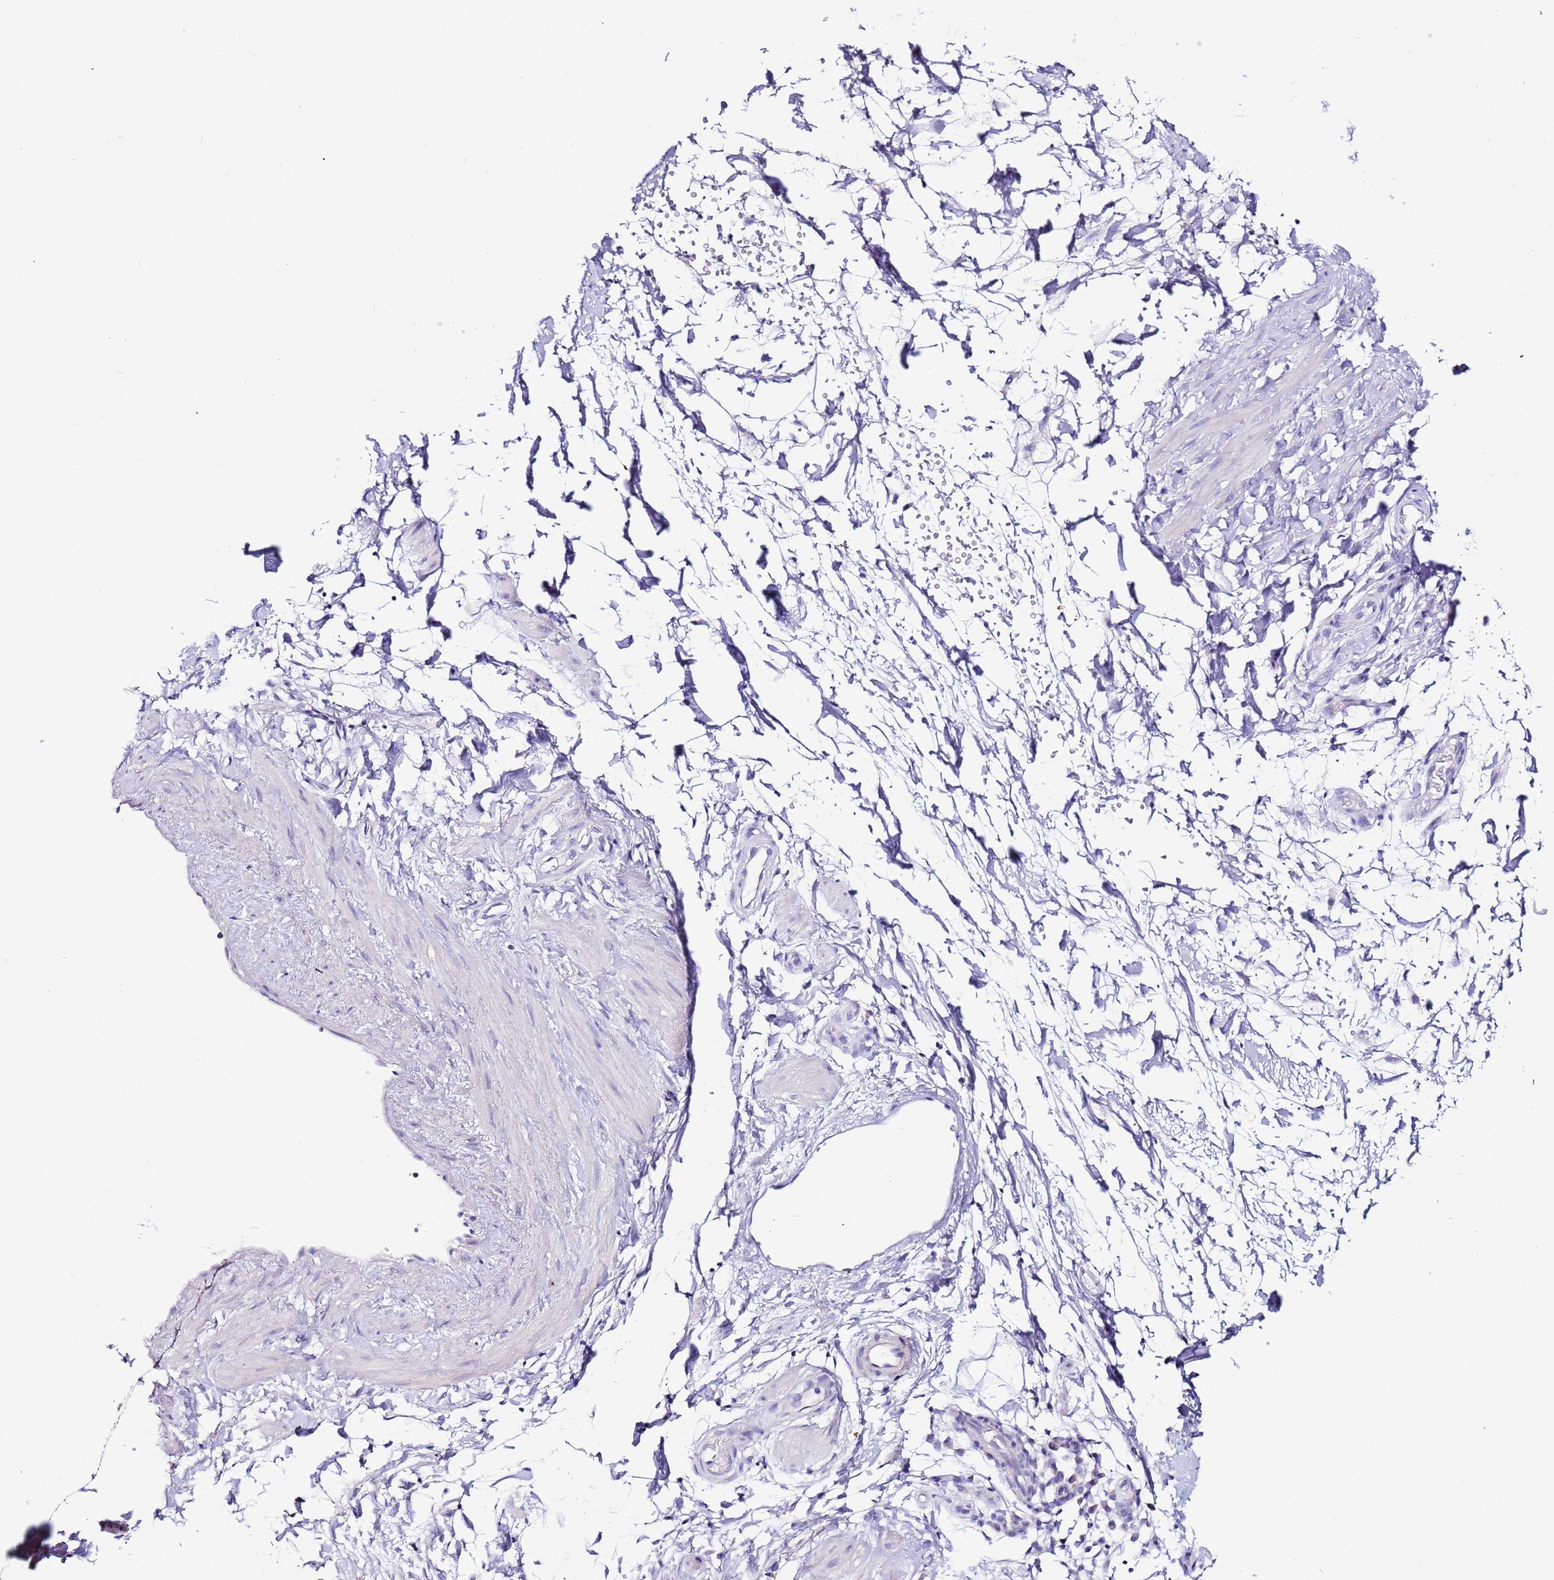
{"staining": {"intensity": "negative", "quantity": "none", "location": "none"}, "tissue": "adipose tissue", "cell_type": "Adipocytes", "image_type": "normal", "snomed": [{"axis": "morphology", "description": "Normal tissue, NOS"}, {"axis": "topography", "description": "Soft tissue"}, {"axis": "topography", "description": "Adipose tissue"}, {"axis": "topography", "description": "Vascular tissue"}, {"axis": "topography", "description": "Peripheral nerve tissue"}], "caption": "This is an immunohistochemistry histopathology image of benign human adipose tissue. There is no expression in adipocytes.", "gene": "MYBPC3", "patient": {"sex": "male", "age": 74}}